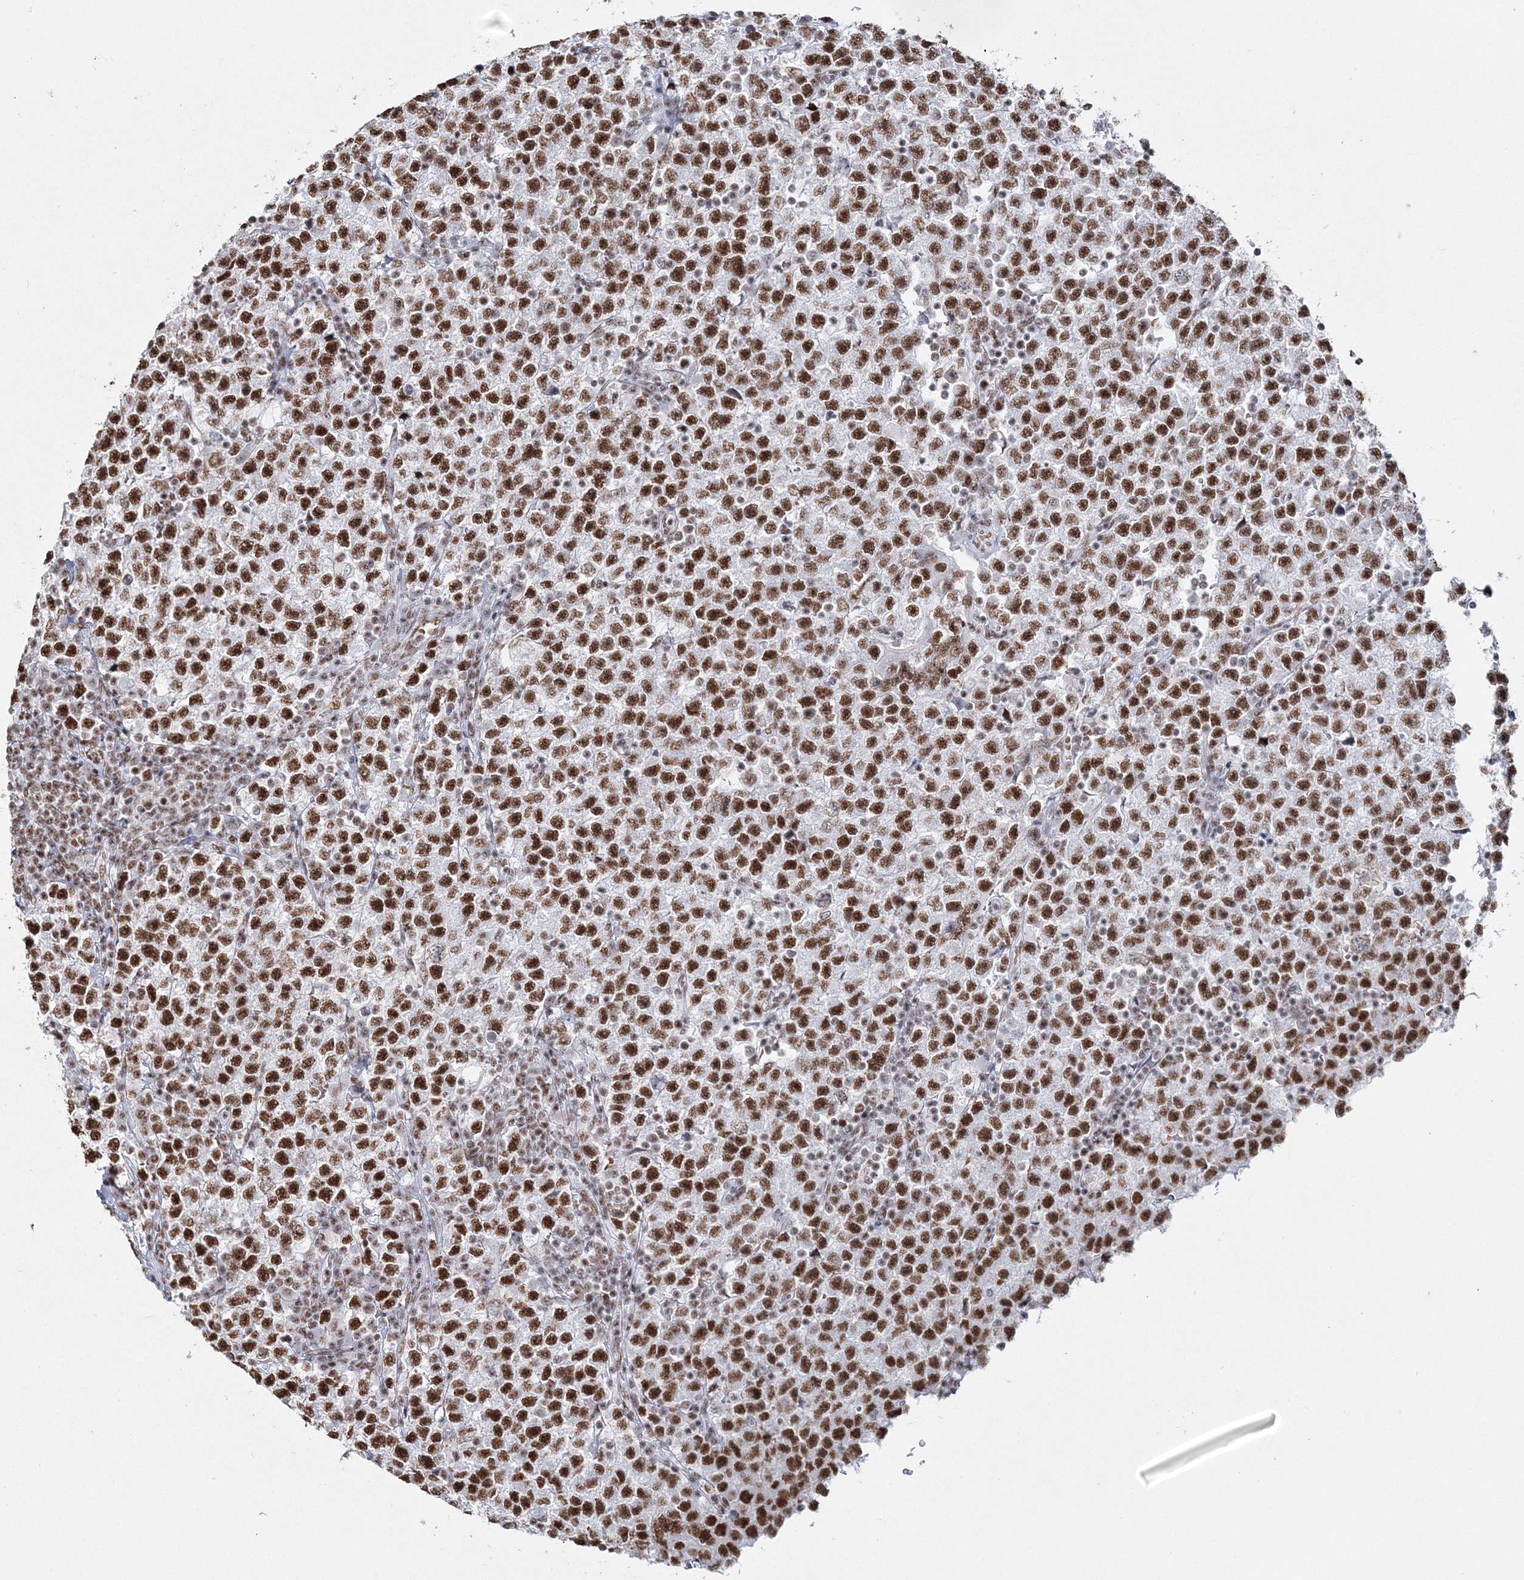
{"staining": {"intensity": "strong", "quantity": ">75%", "location": "nuclear"}, "tissue": "testis cancer", "cell_type": "Tumor cells", "image_type": "cancer", "snomed": [{"axis": "morphology", "description": "Seminoma, NOS"}, {"axis": "topography", "description": "Testis"}], "caption": "Immunohistochemistry (IHC) of human testis seminoma exhibits high levels of strong nuclear expression in about >75% of tumor cells.", "gene": "QRICH1", "patient": {"sex": "male", "age": 22}}